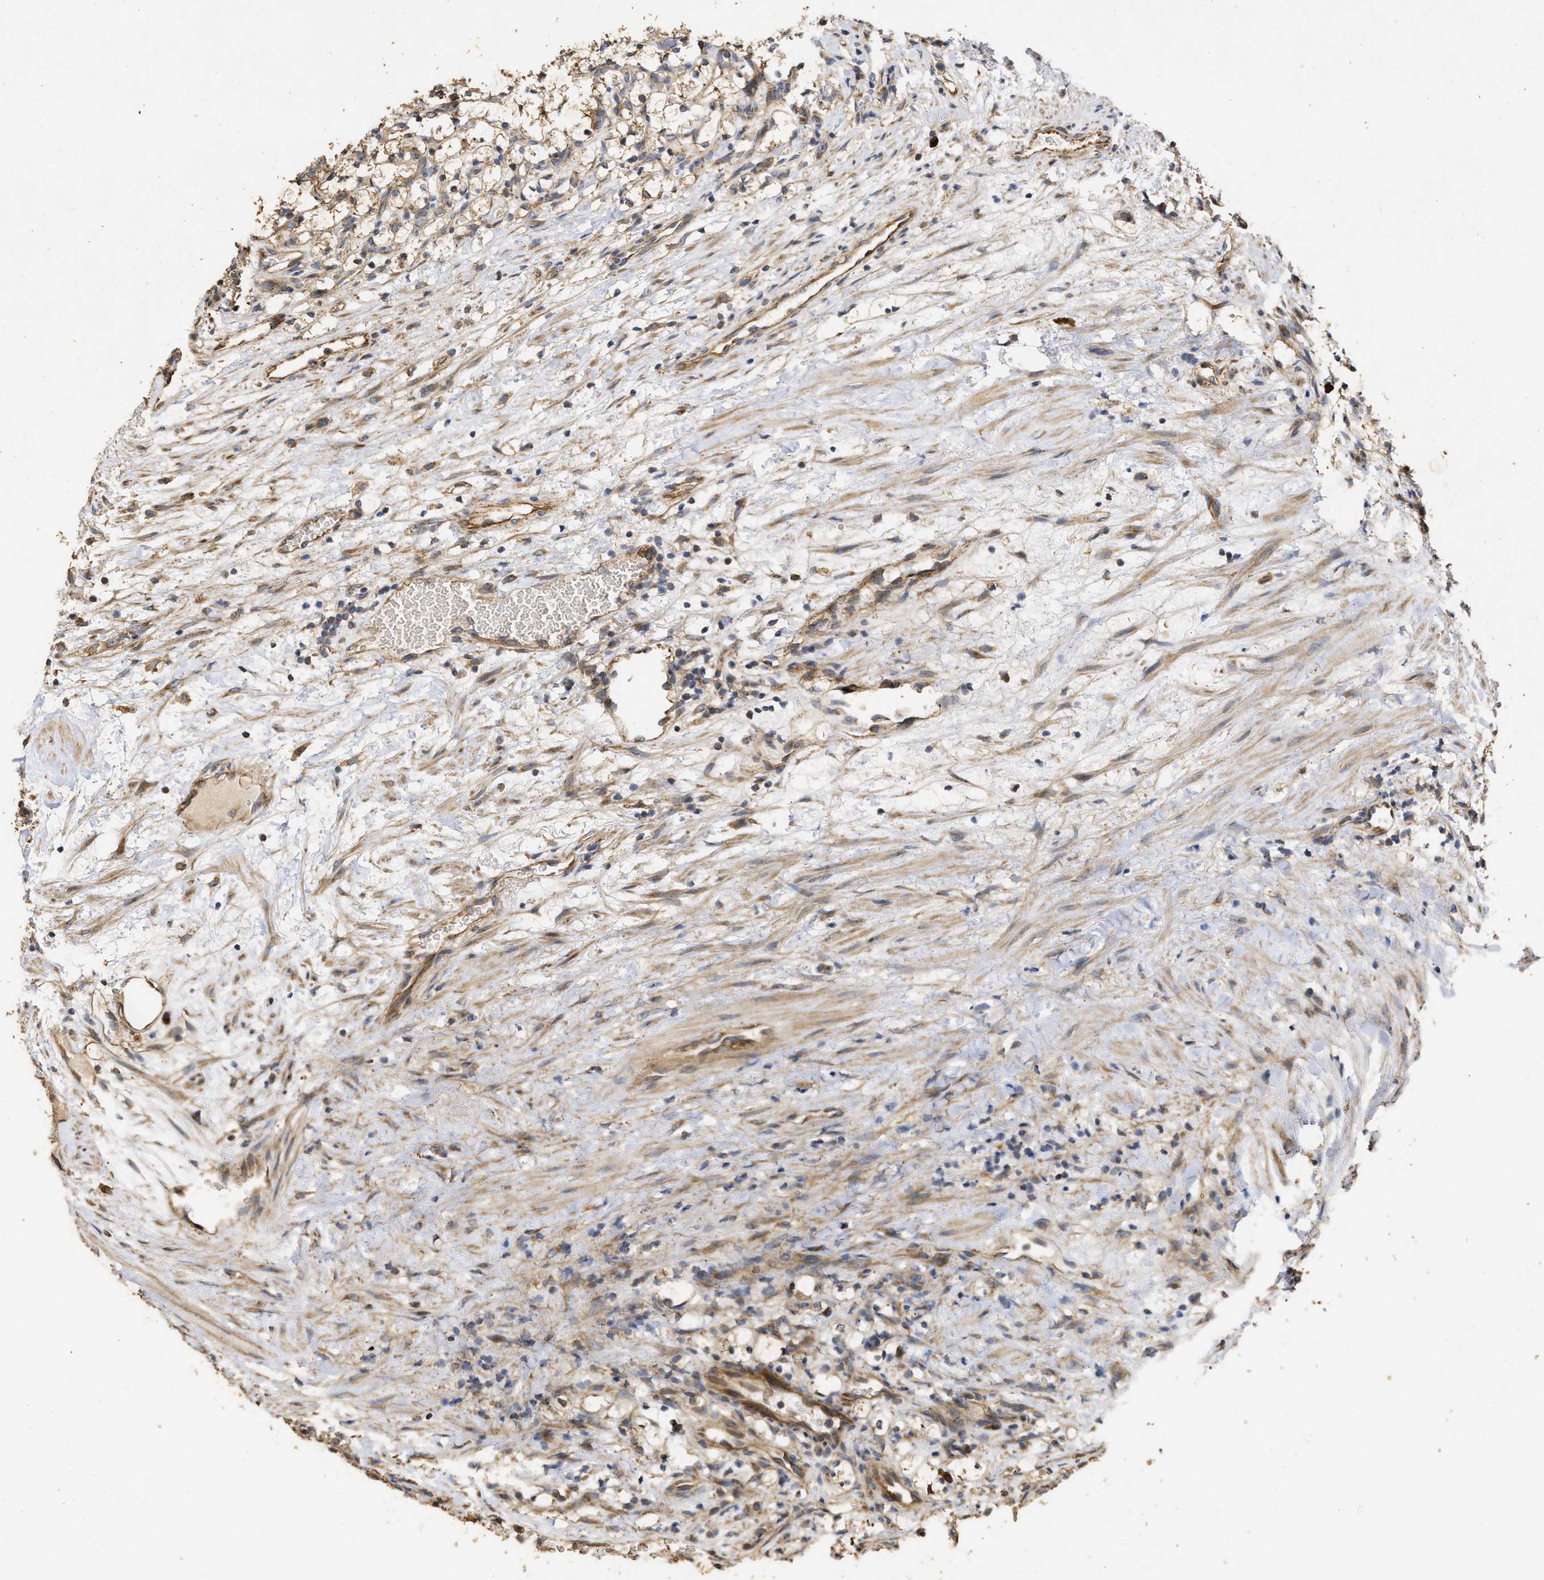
{"staining": {"intensity": "weak", "quantity": "<25%", "location": "cytoplasmic/membranous"}, "tissue": "renal cancer", "cell_type": "Tumor cells", "image_type": "cancer", "snomed": [{"axis": "morphology", "description": "Adenocarcinoma, NOS"}, {"axis": "topography", "description": "Kidney"}], "caption": "An immunohistochemistry (IHC) histopathology image of renal adenocarcinoma is shown. There is no staining in tumor cells of renal adenocarcinoma.", "gene": "NAV1", "patient": {"sex": "female", "age": 69}}